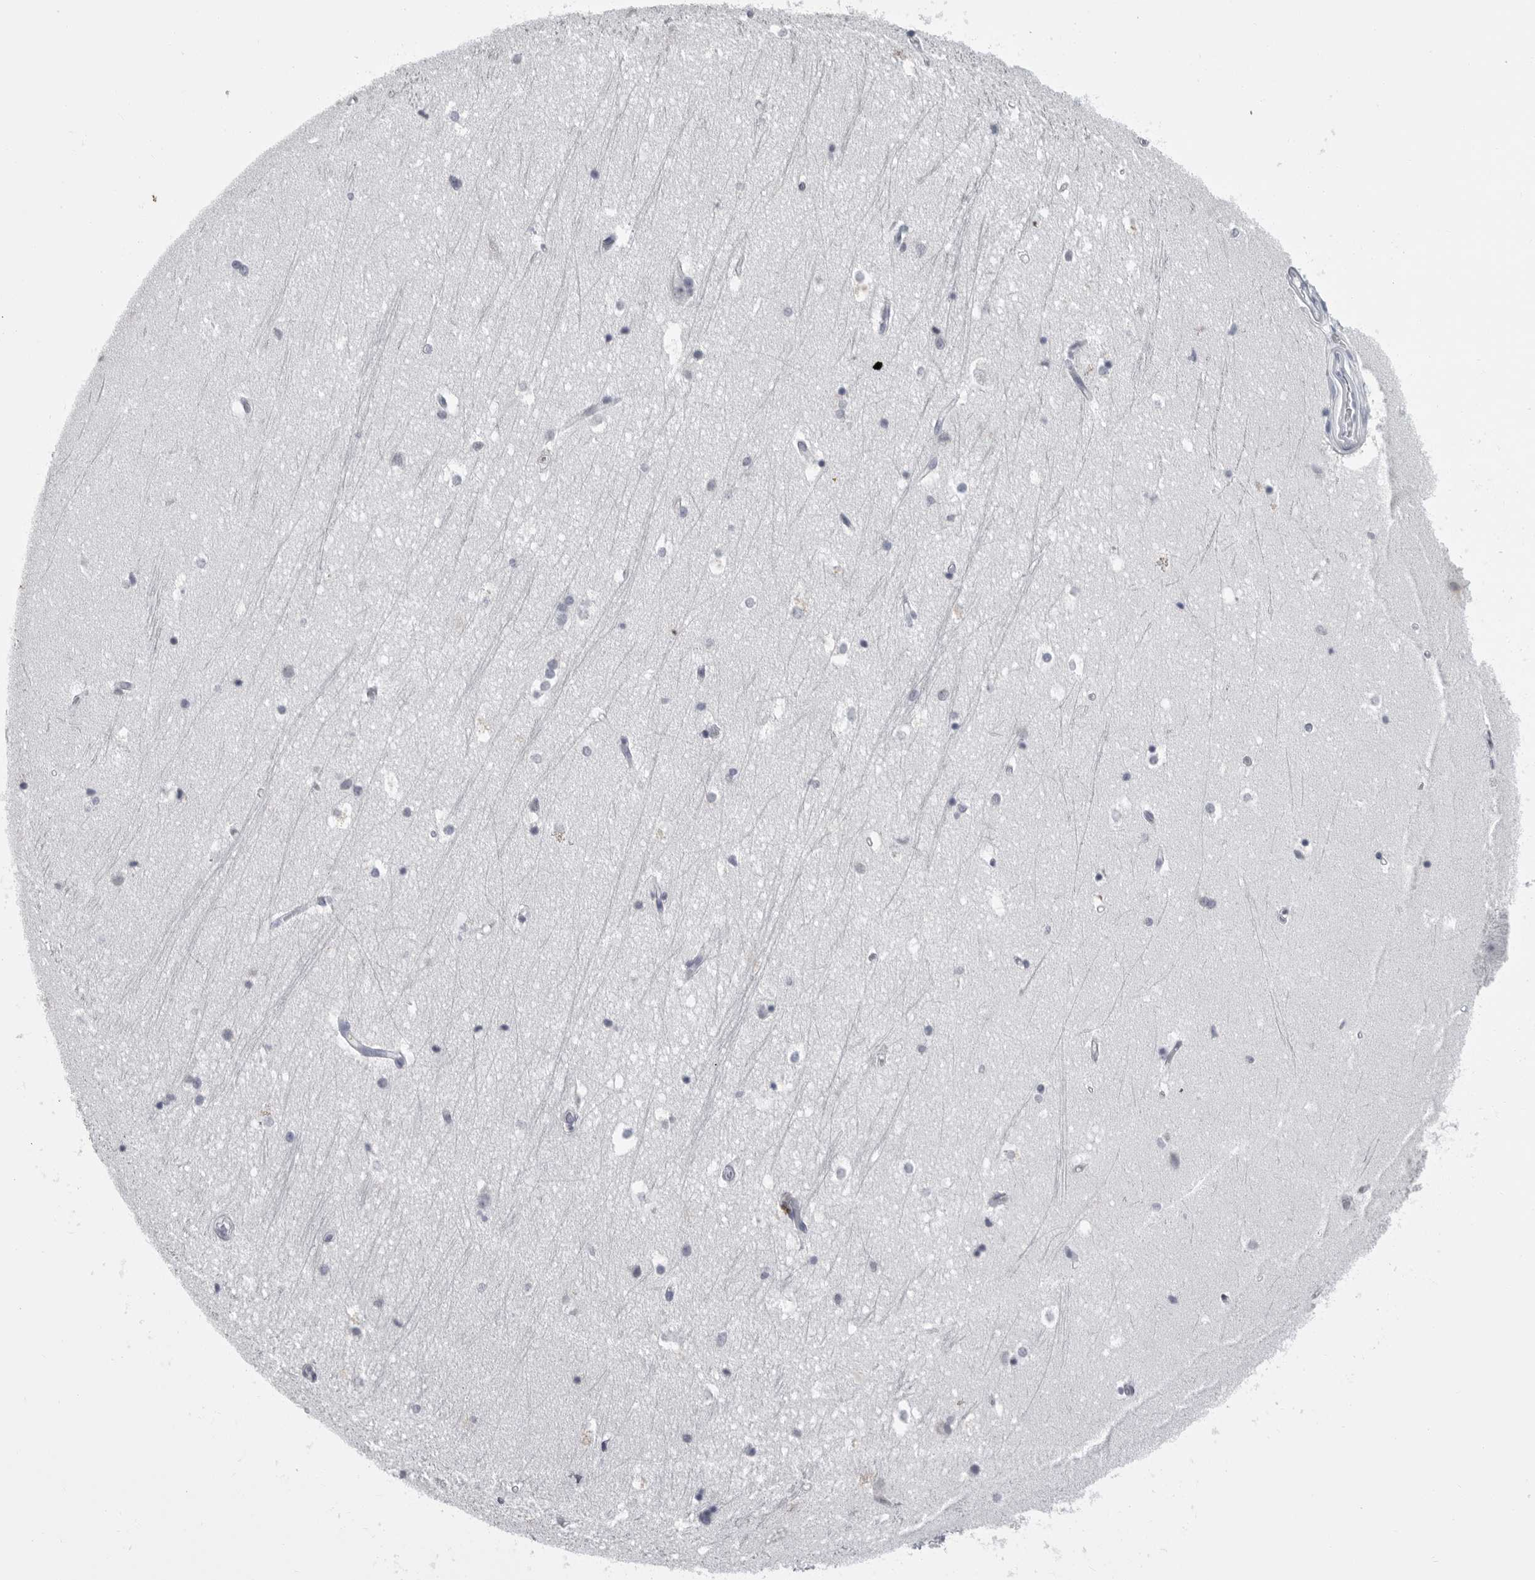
{"staining": {"intensity": "negative", "quantity": "none", "location": "none"}, "tissue": "hippocampus", "cell_type": "Glial cells", "image_type": "normal", "snomed": [{"axis": "morphology", "description": "Normal tissue, NOS"}, {"axis": "topography", "description": "Hippocampus"}], "caption": "Immunohistochemistry photomicrograph of unremarkable hippocampus: hippocampus stained with DAB (3,3'-diaminobenzidine) demonstrates no significant protein positivity in glial cells.", "gene": "GNLY", "patient": {"sex": "male", "age": 45}}